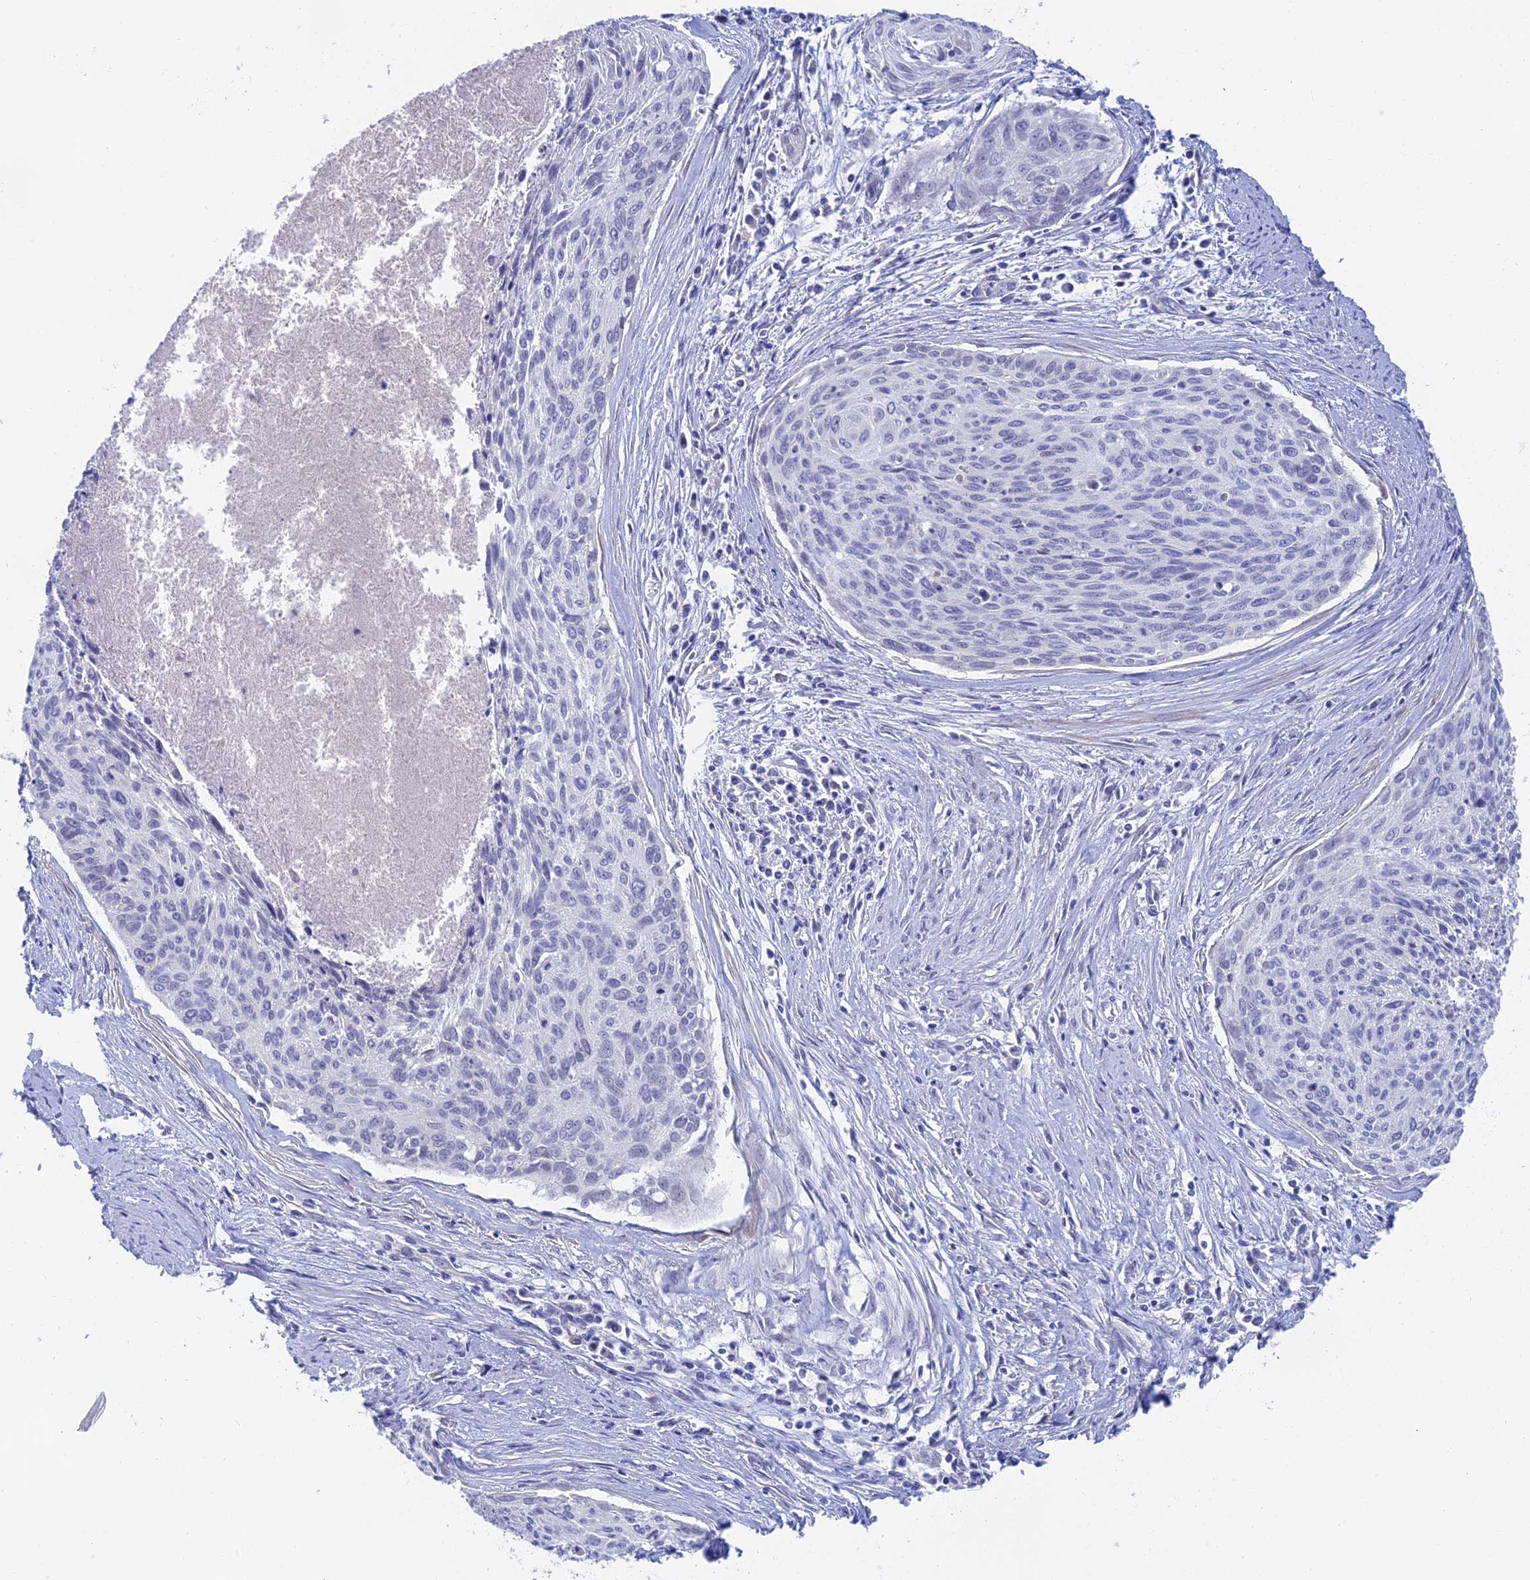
{"staining": {"intensity": "negative", "quantity": "none", "location": "none"}, "tissue": "cervical cancer", "cell_type": "Tumor cells", "image_type": "cancer", "snomed": [{"axis": "morphology", "description": "Squamous cell carcinoma, NOS"}, {"axis": "topography", "description": "Cervix"}], "caption": "This is a histopathology image of immunohistochemistry (IHC) staining of cervical cancer (squamous cell carcinoma), which shows no staining in tumor cells. (Immunohistochemistry, brightfield microscopy, high magnification).", "gene": "GLB1L", "patient": {"sex": "female", "age": 55}}